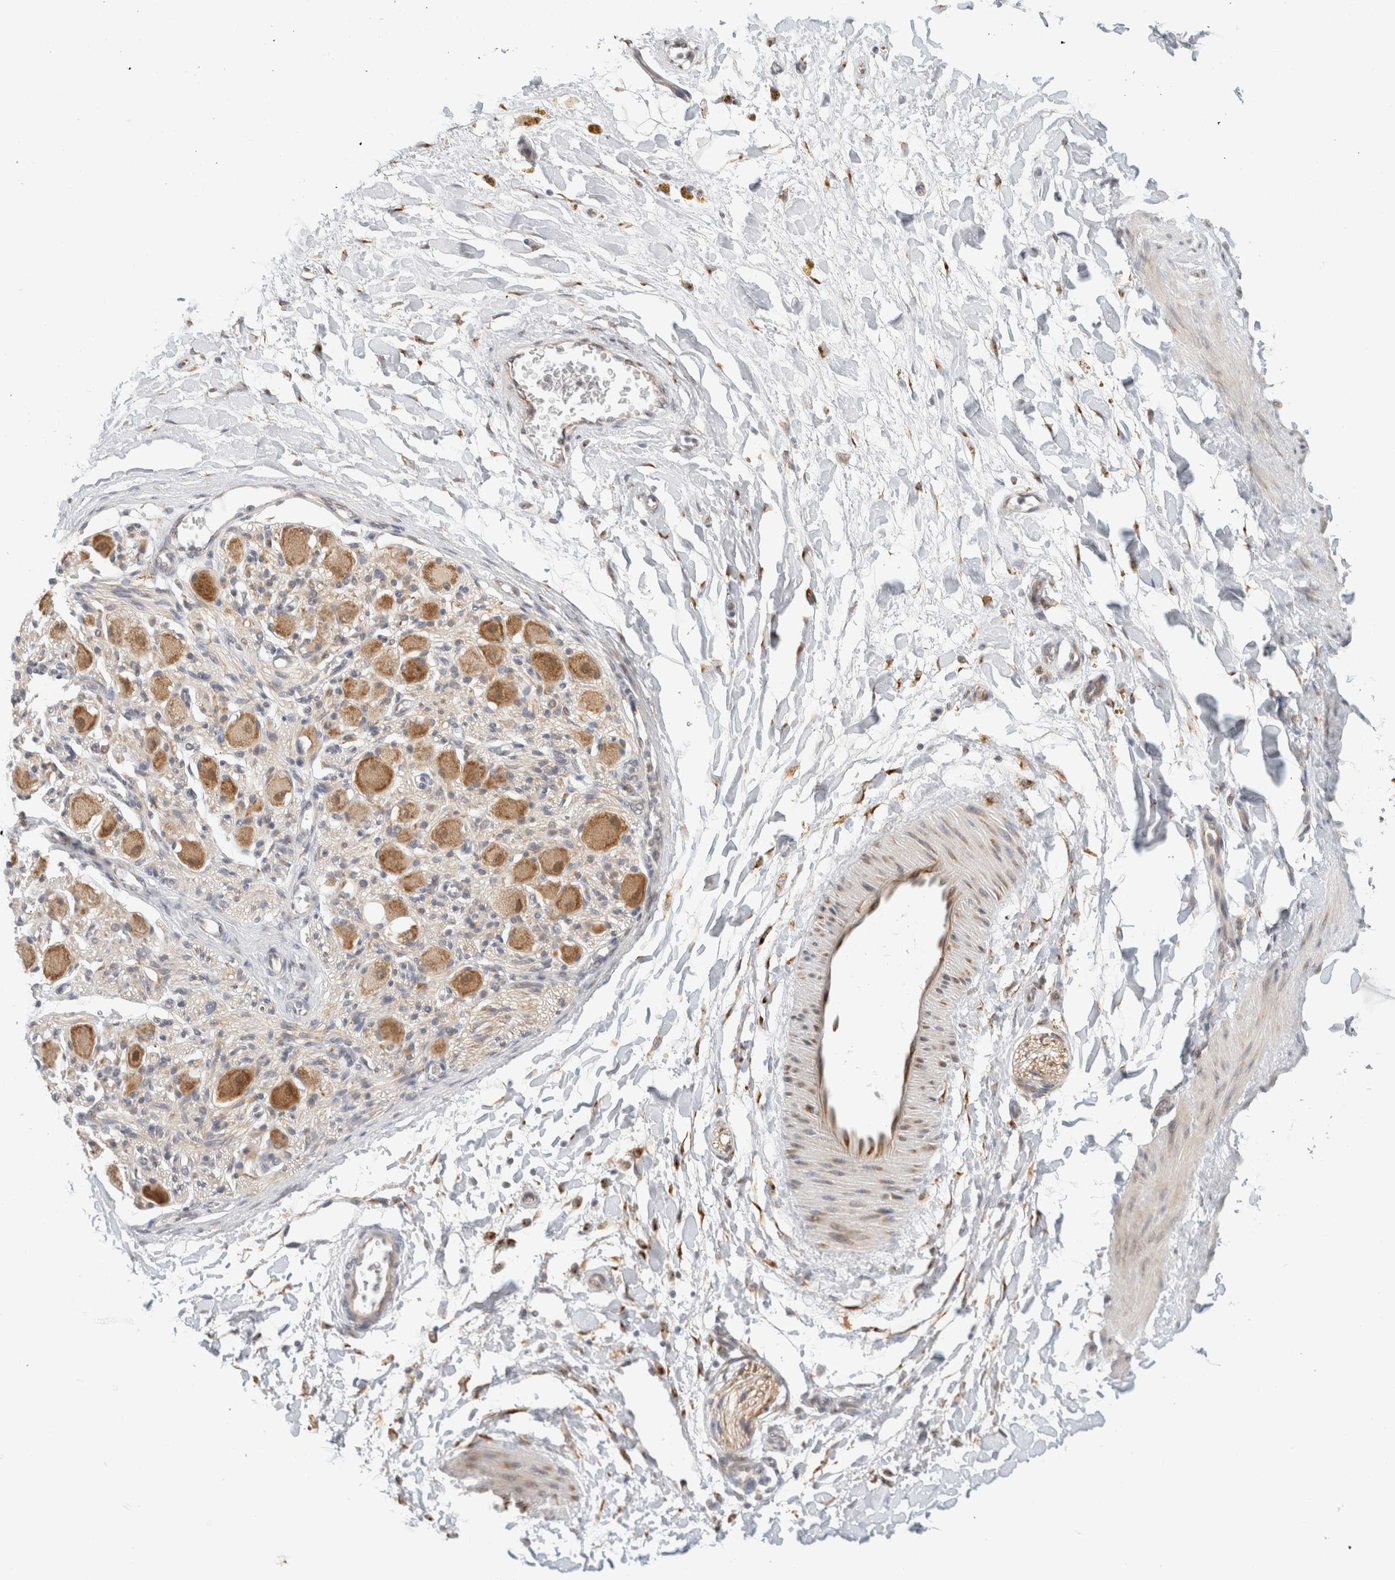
{"staining": {"intensity": "negative", "quantity": "none", "location": "none"}, "tissue": "adipose tissue", "cell_type": "Adipocytes", "image_type": "normal", "snomed": [{"axis": "morphology", "description": "Normal tissue, NOS"}, {"axis": "topography", "description": "Kidney"}, {"axis": "topography", "description": "Peripheral nerve tissue"}], "caption": "An IHC micrograph of unremarkable adipose tissue is shown. There is no staining in adipocytes of adipose tissue. (Stains: DAB immunohistochemistry with hematoxylin counter stain, Microscopy: brightfield microscopy at high magnification).", "gene": "HDLBP", "patient": {"sex": "male", "age": 7}}